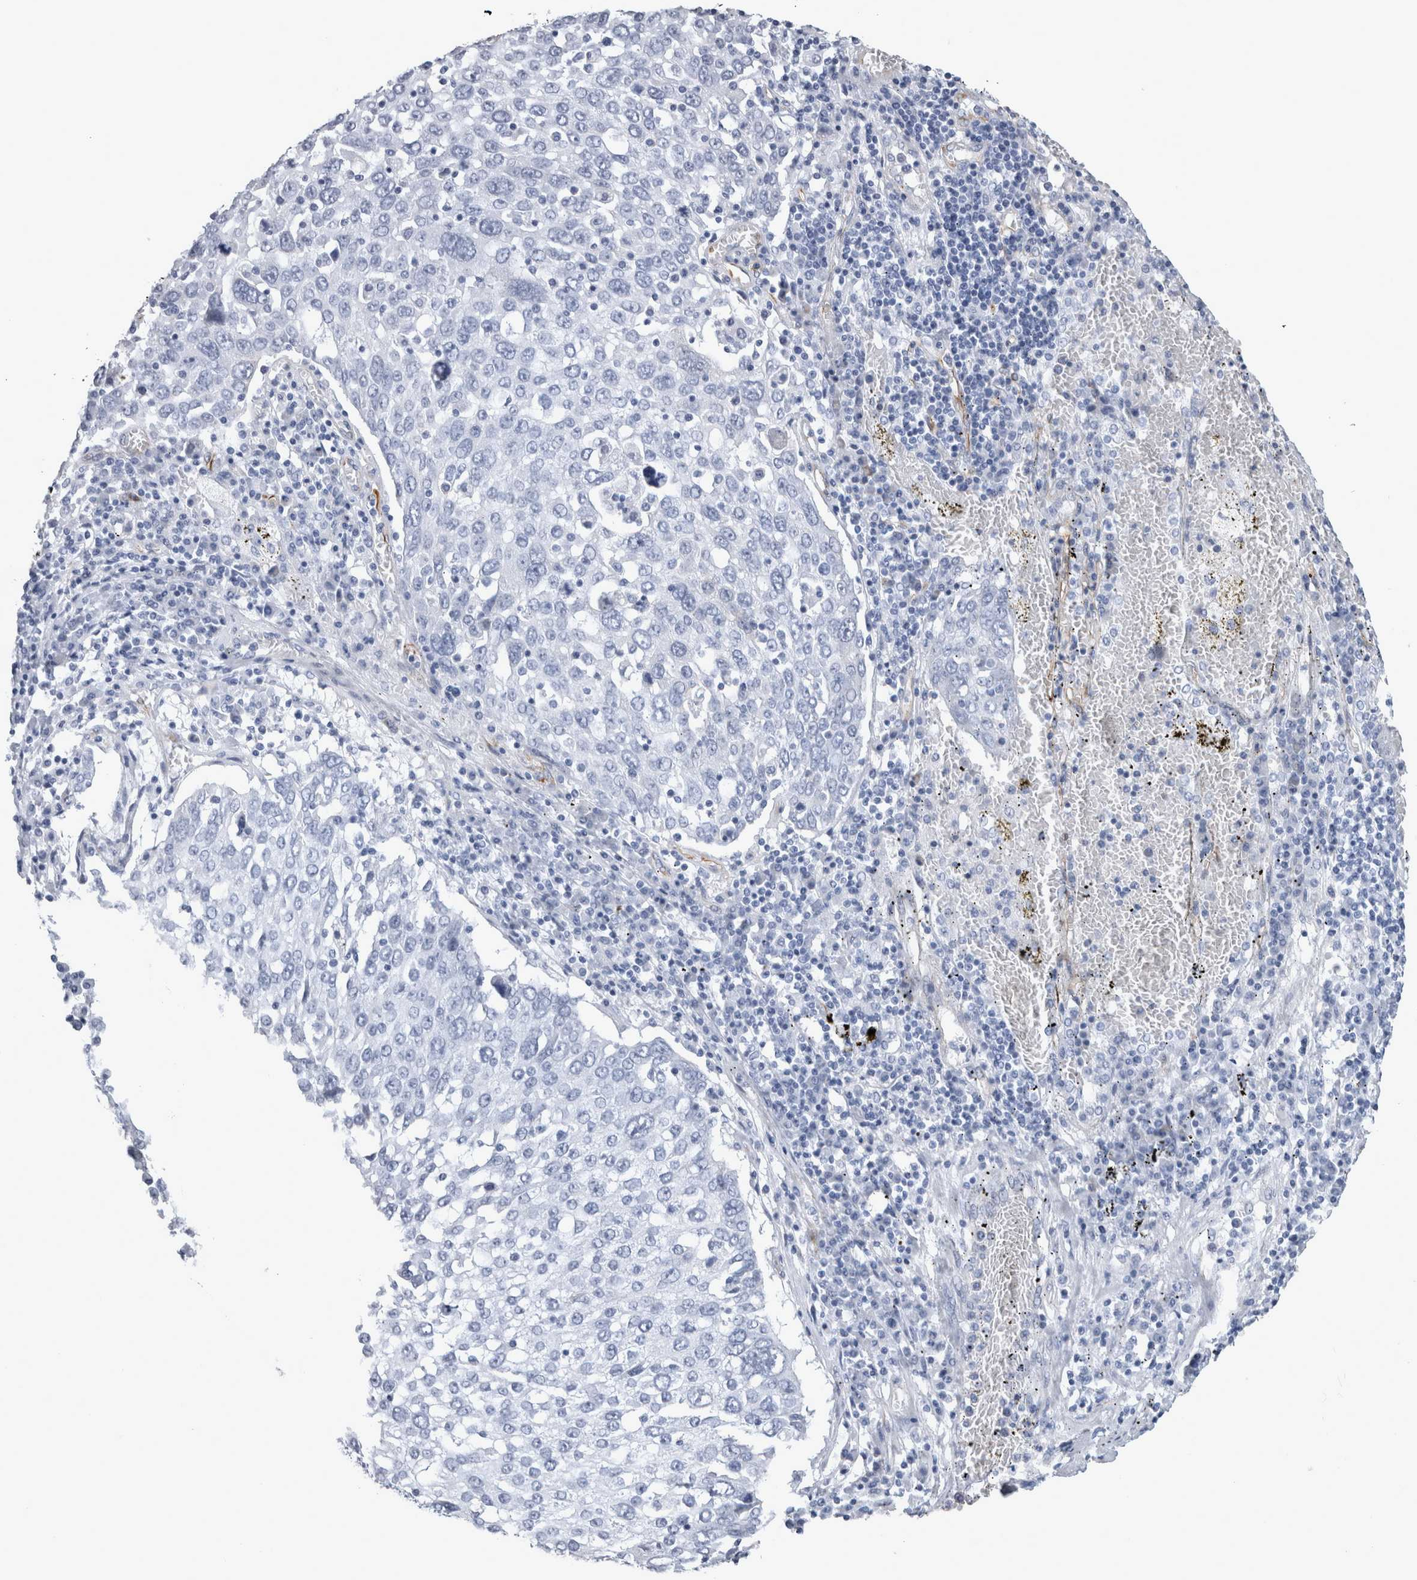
{"staining": {"intensity": "negative", "quantity": "none", "location": "none"}, "tissue": "lung cancer", "cell_type": "Tumor cells", "image_type": "cancer", "snomed": [{"axis": "morphology", "description": "Squamous cell carcinoma, NOS"}, {"axis": "topography", "description": "Lung"}], "caption": "Immunohistochemistry histopathology image of neoplastic tissue: human lung squamous cell carcinoma stained with DAB demonstrates no significant protein staining in tumor cells. (Brightfield microscopy of DAB (3,3'-diaminobenzidine) immunohistochemistry at high magnification).", "gene": "VWDE", "patient": {"sex": "male", "age": 65}}